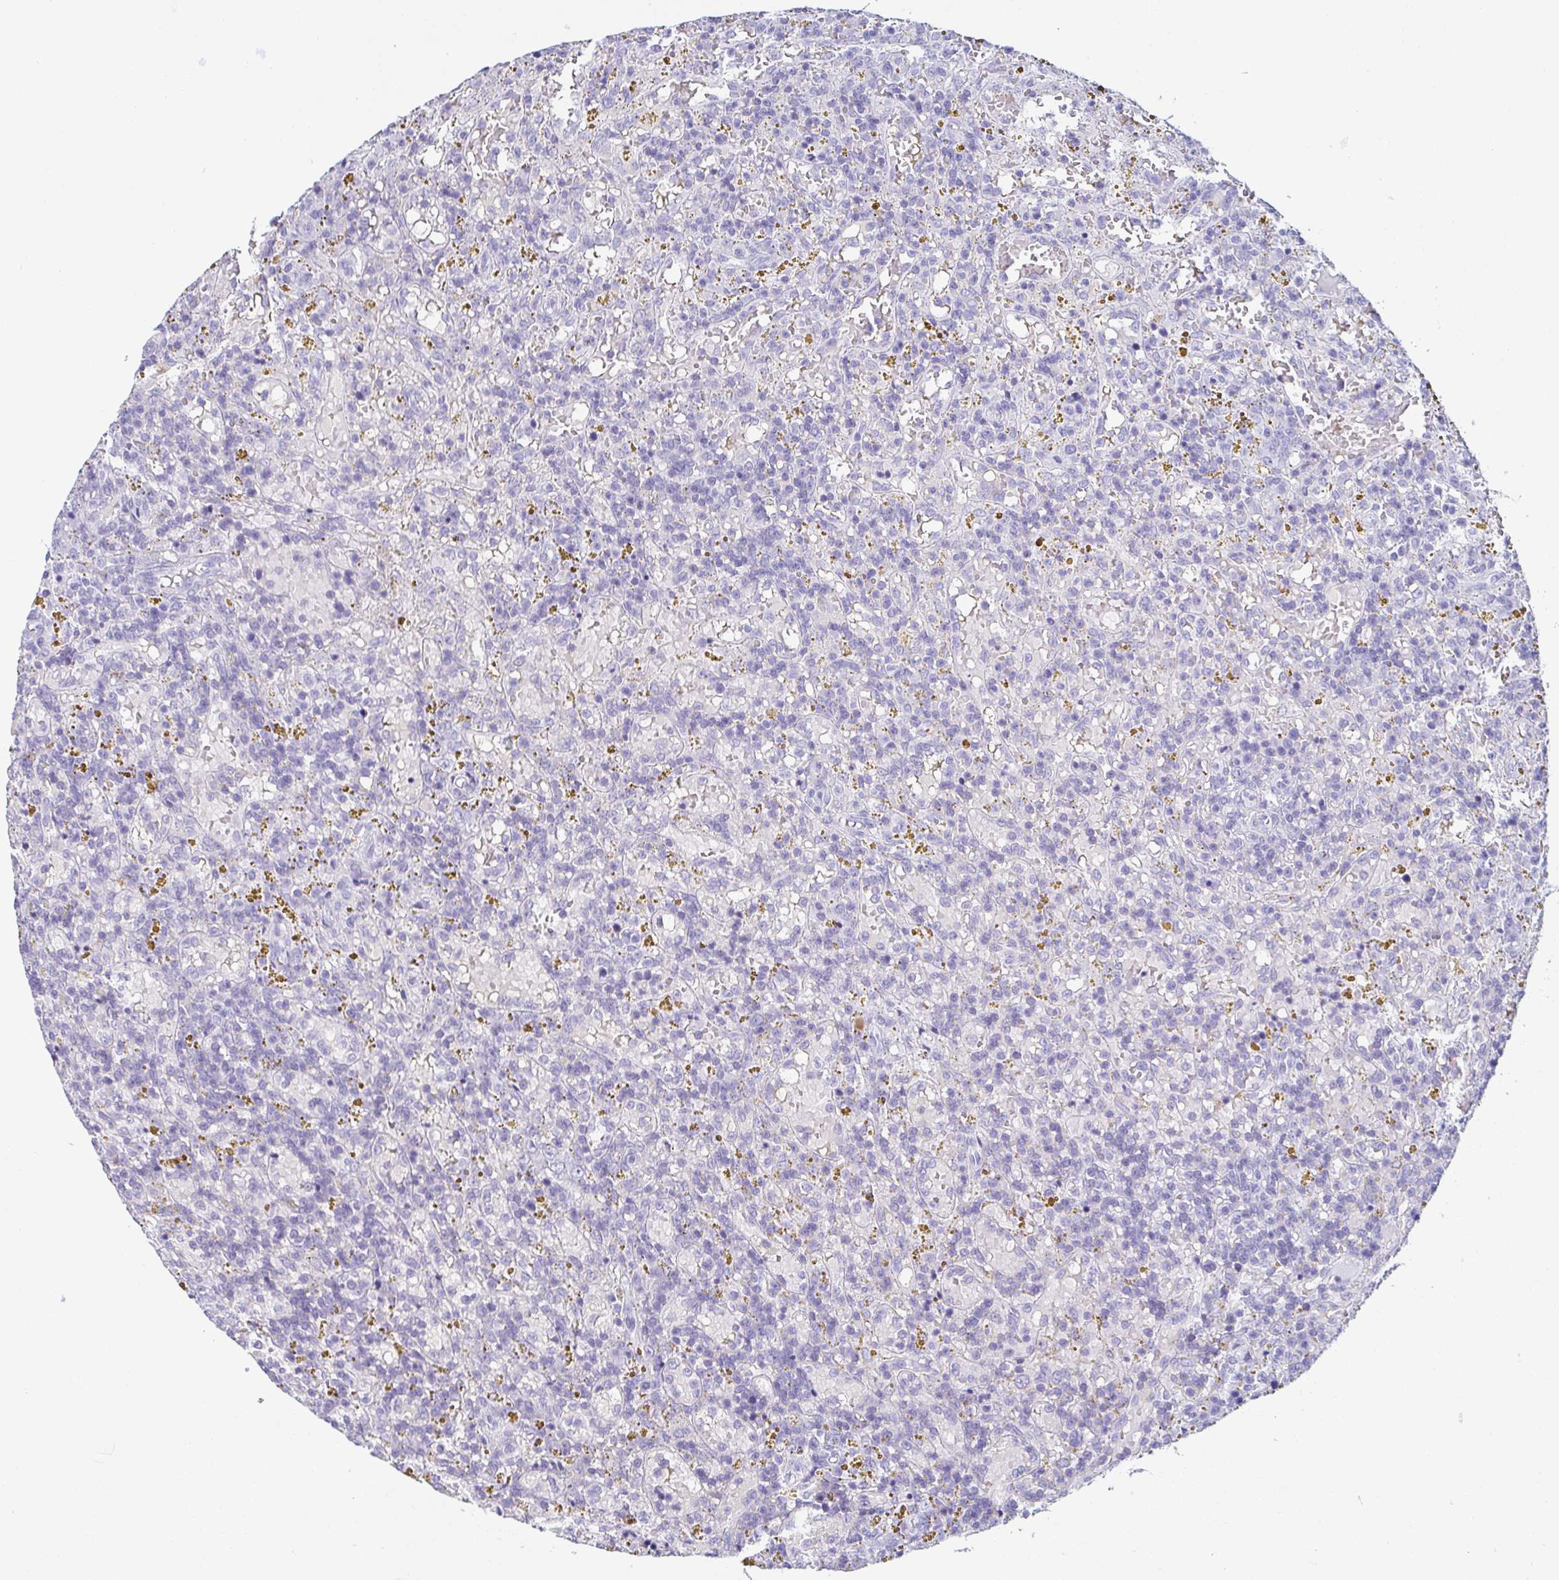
{"staining": {"intensity": "negative", "quantity": "none", "location": "none"}, "tissue": "lymphoma", "cell_type": "Tumor cells", "image_type": "cancer", "snomed": [{"axis": "morphology", "description": "Malignant lymphoma, non-Hodgkin's type, Low grade"}, {"axis": "topography", "description": "Spleen"}], "caption": "There is no significant positivity in tumor cells of lymphoma.", "gene": "ZG16B", "patient": {"sex": "female", "age": 65}}